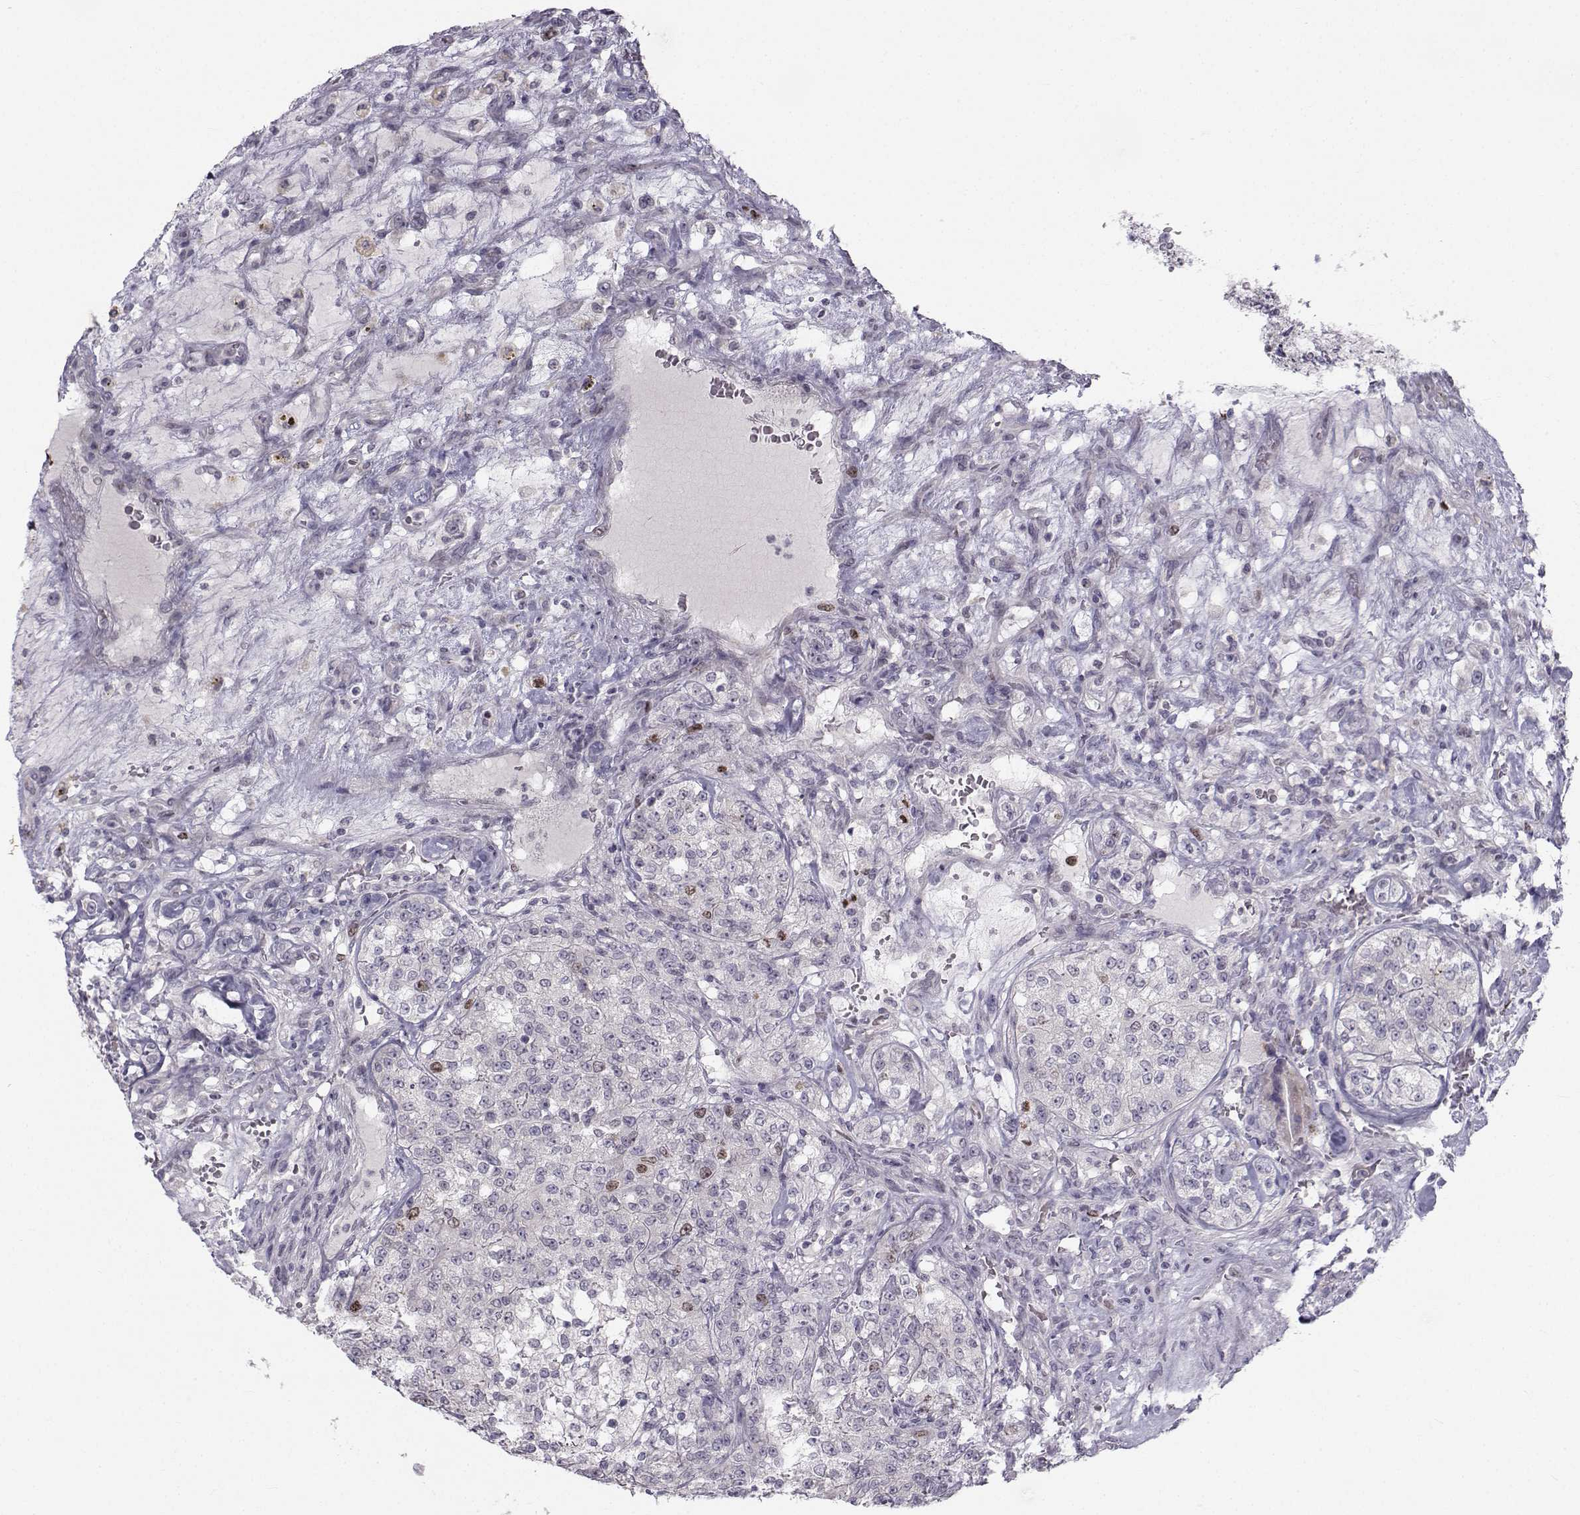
{"staining": {"intensity": "moderate", "quantity": "<25%", "location": "nuclear"}, "tissue": "renal cancer", "cell_type": "Tumor cells", "image_type": "cancer", "snomed": [{"axis": "morphology", "description": "Adenocarcinoma, NOS"}, {"axis": "topography", "description": "Kidney"}], "caption": "The immunohistochemical stain highlights moderate nuclear expression in tumor cells of renal adenocarcinoma tissue.", "gene": "LRP8", "patient": {"sex": "female", "age": 63}}